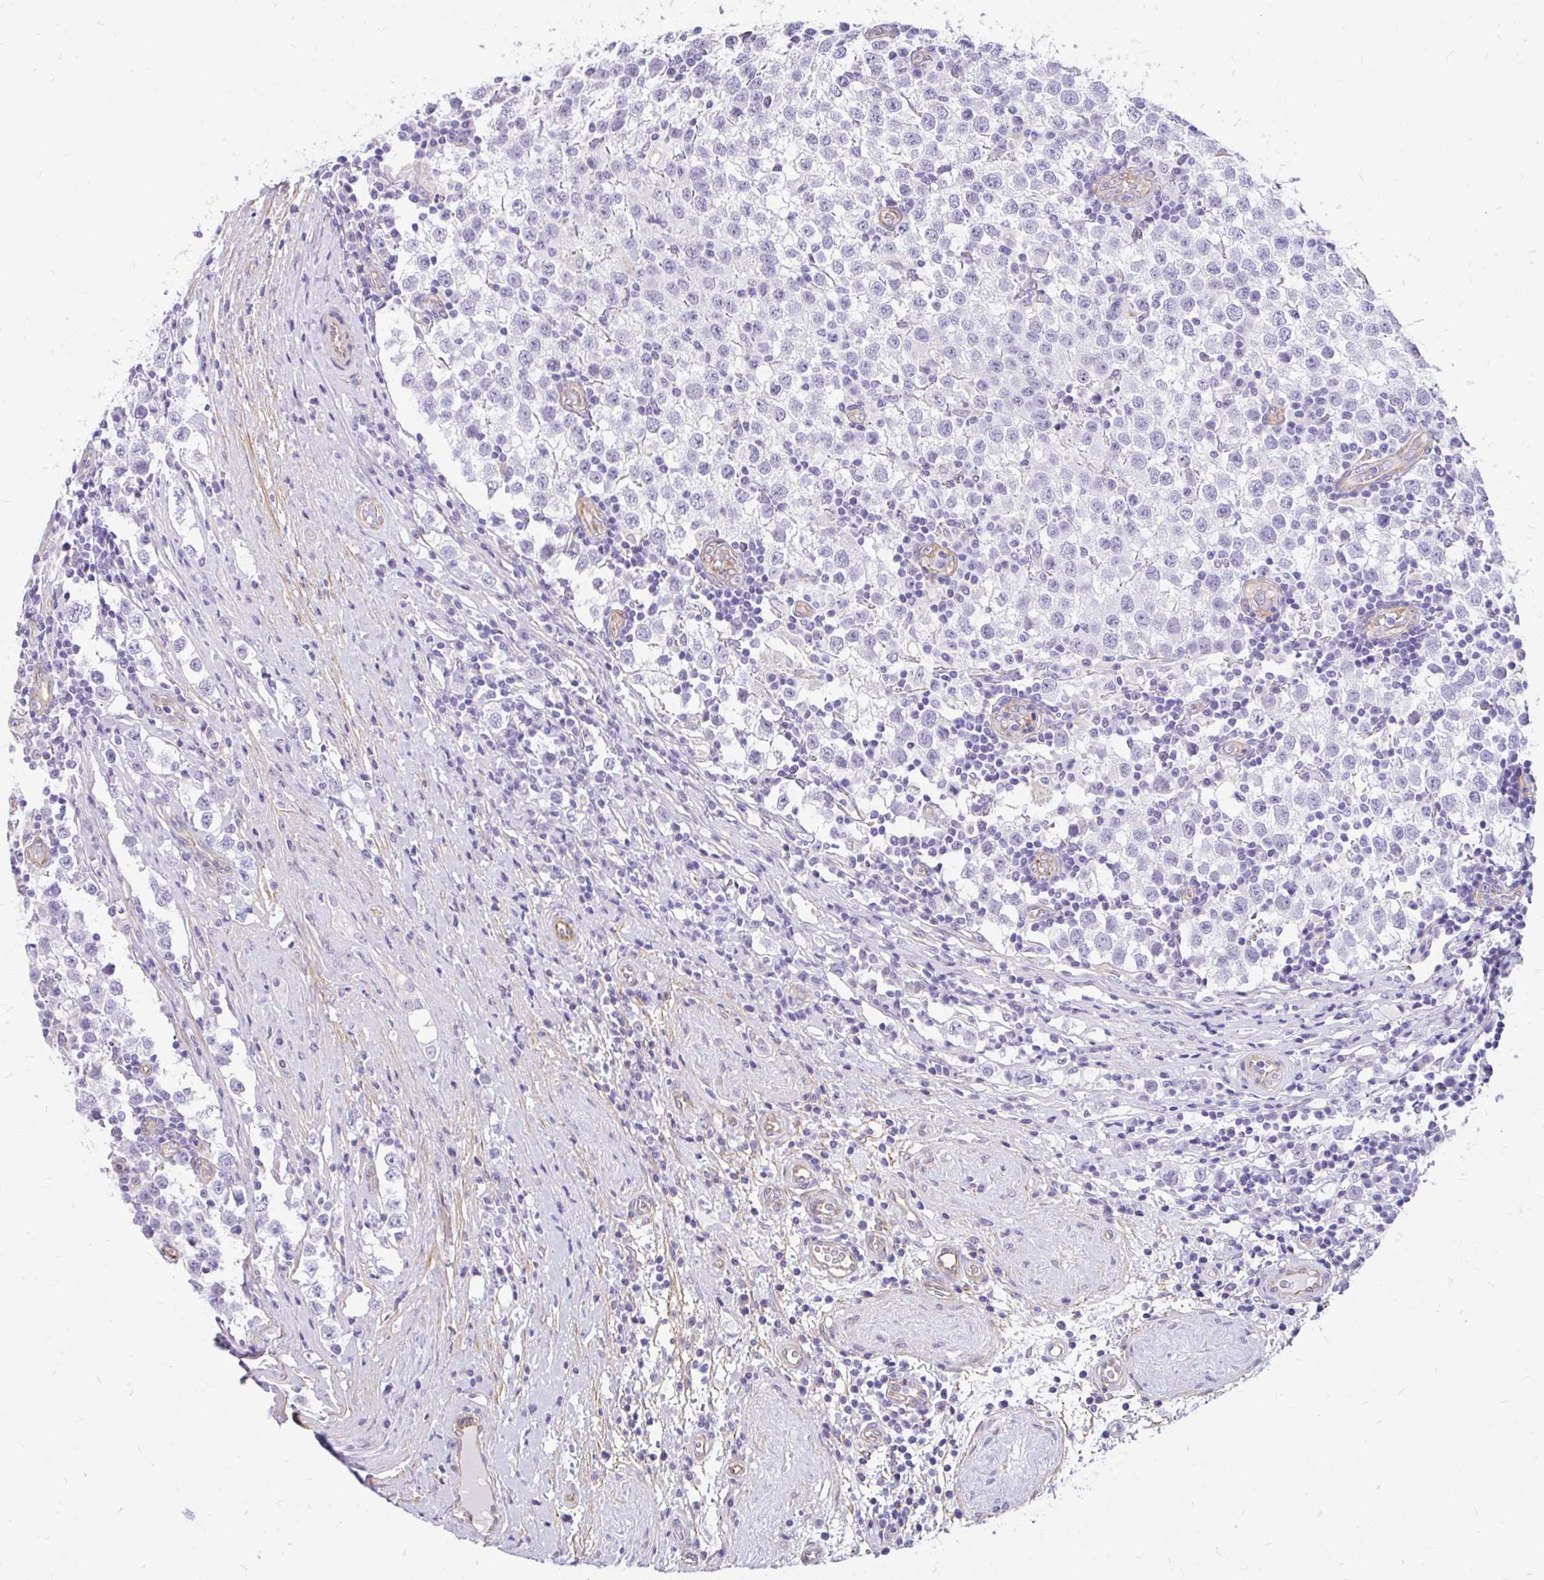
{"staining": {"intensity": "negative", "quantity": "none", "location": "none"}, "tissue": "testis cancer", "cell_type": "Tumor cells", "image_type": "cancer", "snomed": [{"axis": "morphology", "description": "Seminoma, NOS"}, {"axis": "topography", "description": "Testis"}], "caption": "IHC image of neoplastic tissue: testis cancer stained with DAB shows no significant protein expression in tumor cells. (Stains: DAB (3,3'-diaminobenzidine) immunohistochemistry (IHC) with hematoxylin counter stain, Microscopy: brightfield microscopy at high magnification).", "gene": "FAM83C", "patient": {"sex": "male", "age": 34}}